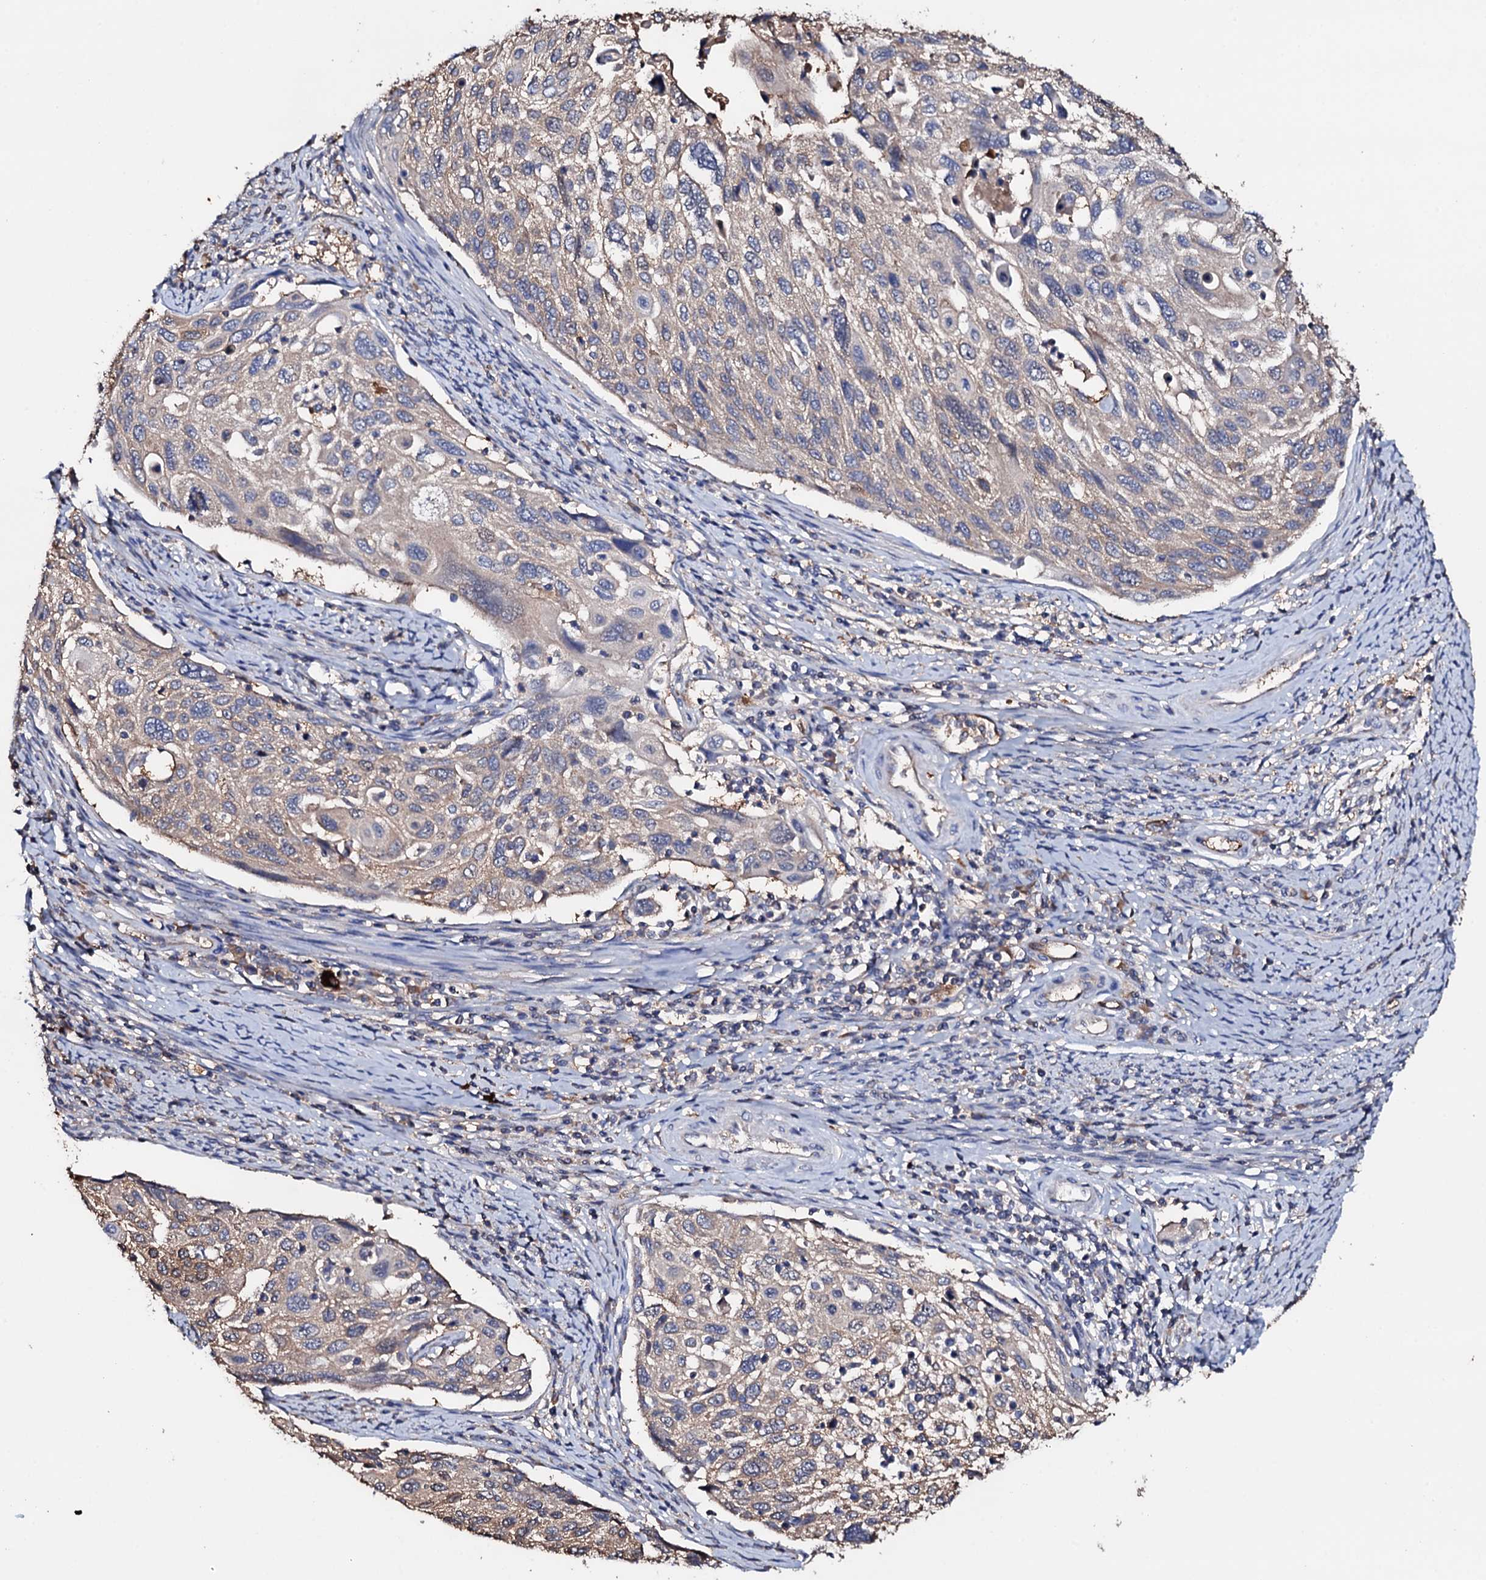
{"staining": {"intensity": "weak", "quantity": ">75%", "location": "cytoplasmic/membranous"}, "tissue": "cervical cancer", "cell_type": "Tumor cells", "image_type": "cancer", "snomed": [{"axis": "morphology", "description": "Squamous cell carcinoma, NOS"}, {"axis": "topography", "description": "Cervix"}], "caption": "Squamous cell carcinoma (cervical) stained with a protein marker reveals weak staining in tumor cells.", "gene": "TCAF2", "patient": {"sex": "female", "age": 70}}